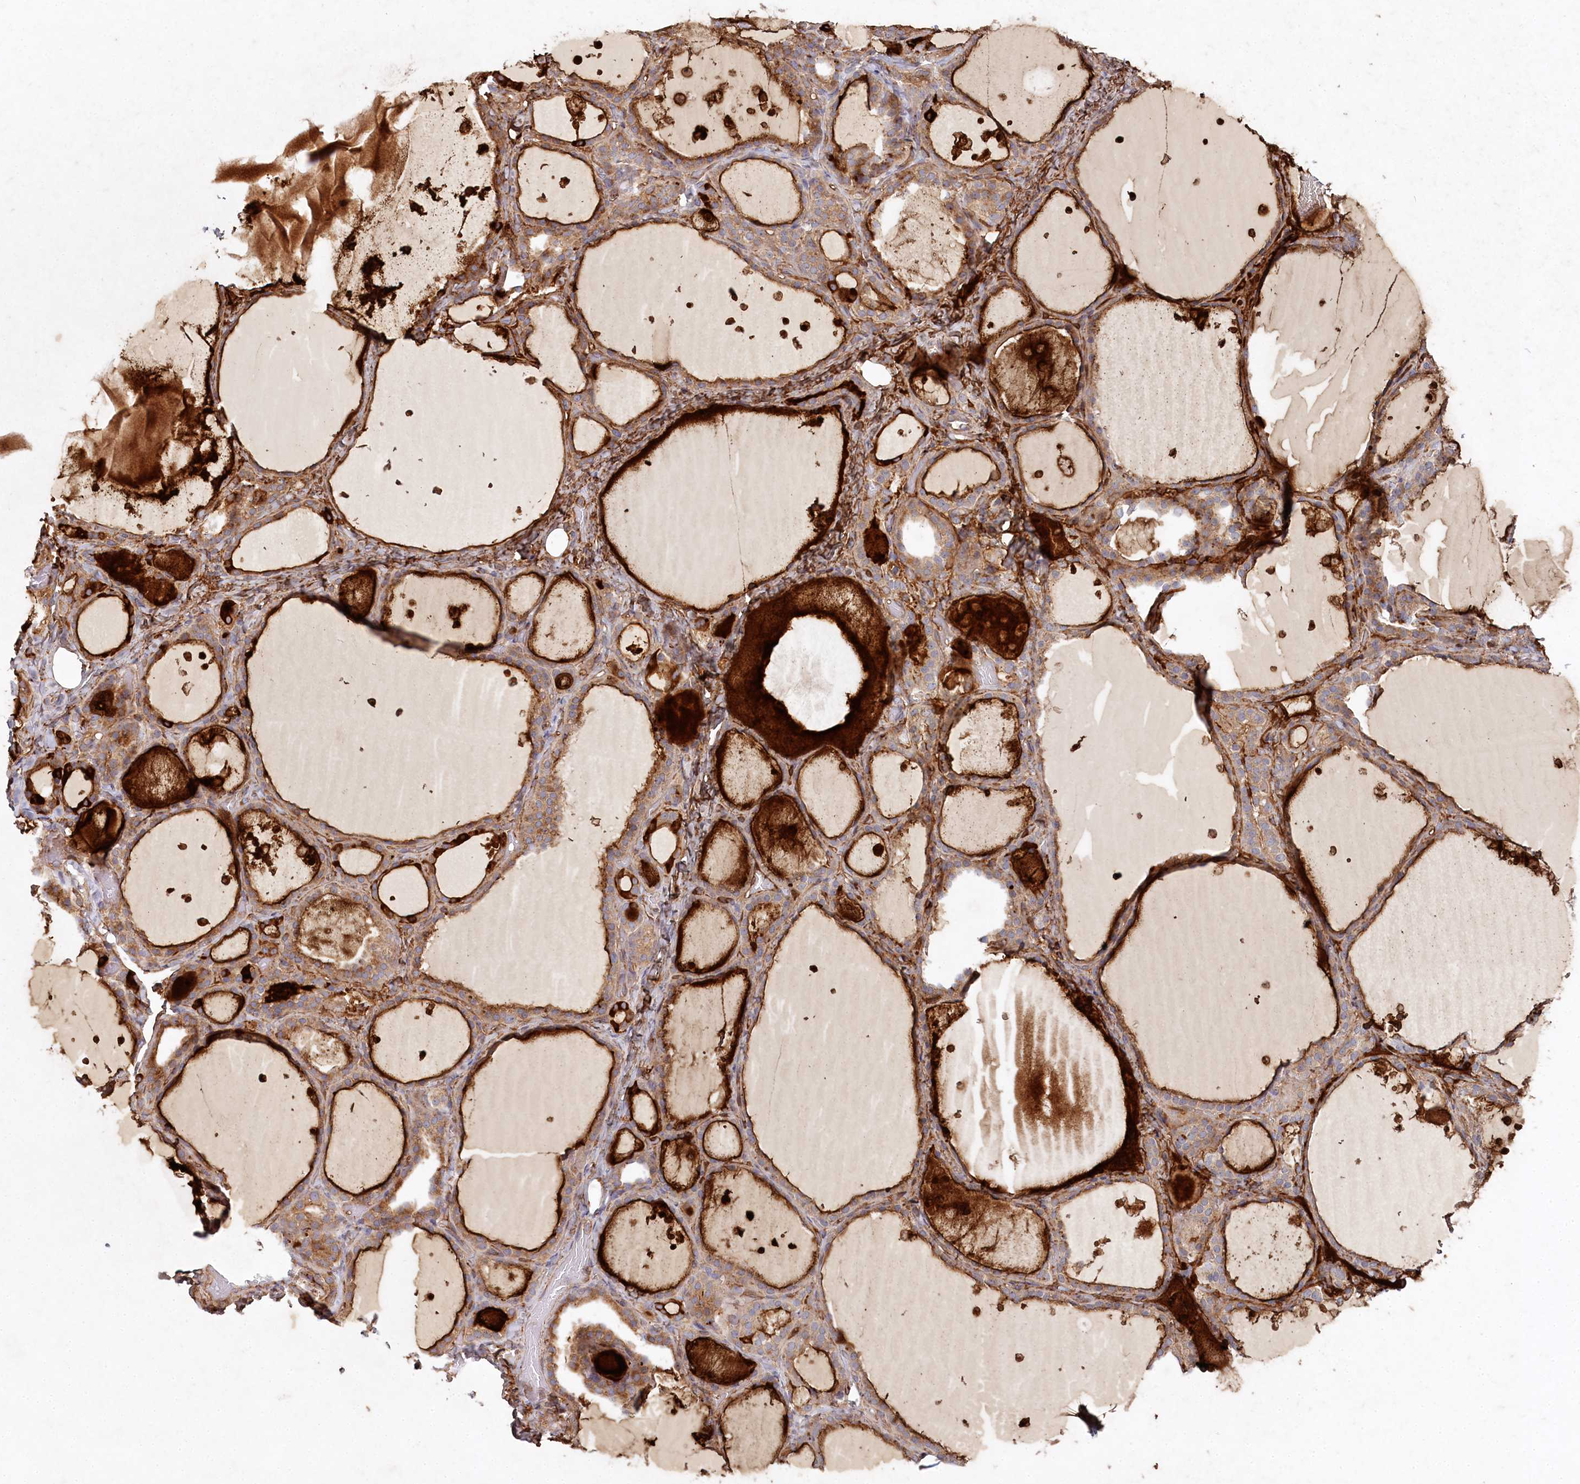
{"staining": {"intensity": "strong", "quantity": ">75%", "location": "cytoplasmic/membranous"}, "tissue": "thyroid gland", "cell_type": "Glandular cells", "image_type": "normal", "snomed": [{"axis": "morphology", "description": "Normal tissue, NOS"}, {"axis": "topography", "description": "Thyroid gland"}], "caption": "A high amount of strong cytoplasmic/membranous positivity is seen in about >75% of glandular cells in normal thyroid gland.", "gene": "RBP5", "patient": {"sex": "female", "age": 44}}